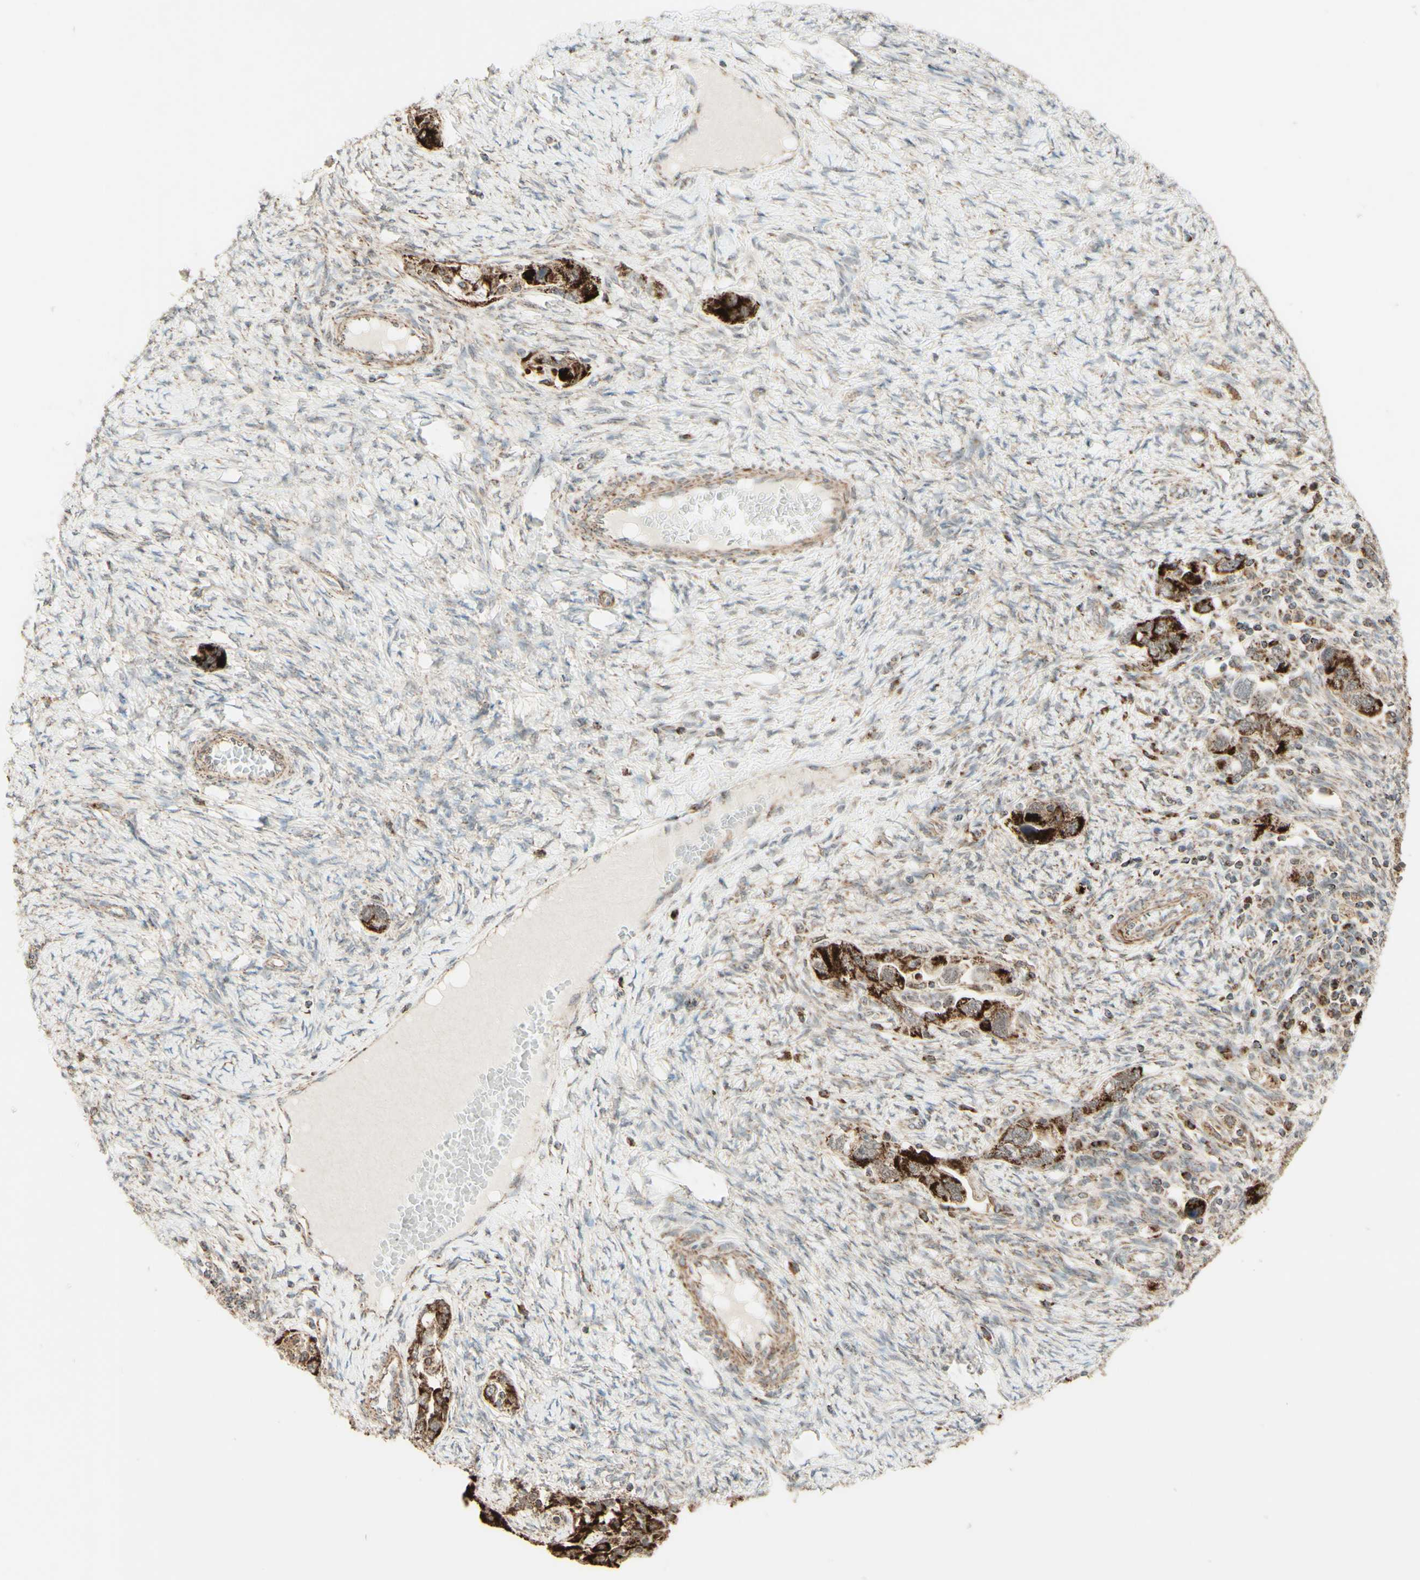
{"staining": {"intensity": "strong", "quantity": ">75%", "location": "cytoplasmic/membranous"}, "tissue": "ovarian cancer", "cell_type": "Tumor cells", "image_type": "cancer", "snomed": [{"axis": "morphology", "description": "Carcinoma, NOS"}, {"axis": "morphology", "description": "Cystadenocarcinoma, serous, NOS"}, {"axis": "topography", "description": "Ovary"}], "caption": "Ovarian cancer stained with a protein marker shows strong staining in tumor cells.", "gene": "DHRS3", "patient": {"sex": "female", "age": 69}}